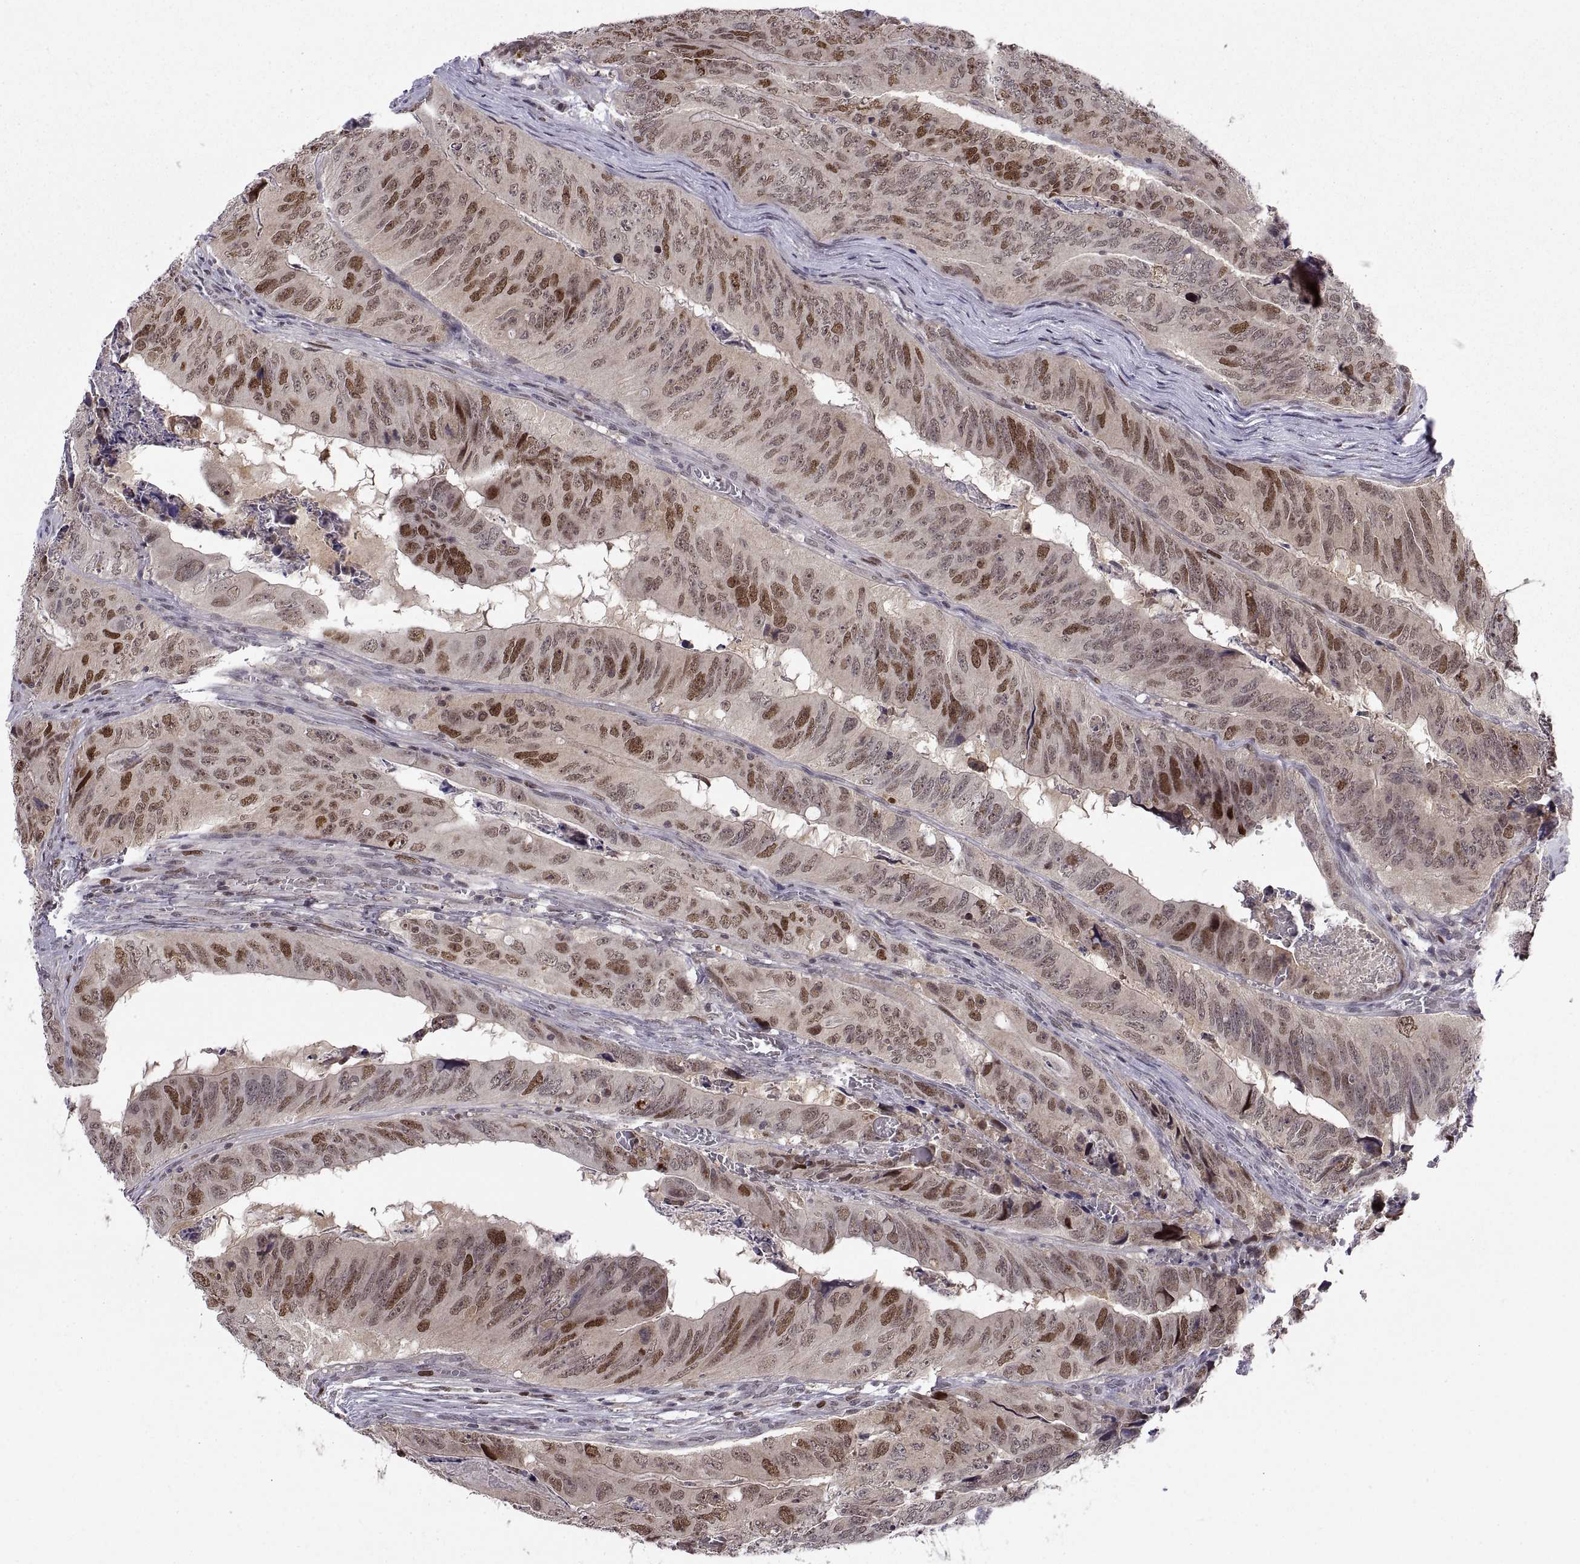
{"staining": {"intensity": "strong", "quantity": "<25%", "location": "nuclear"}, "tissue": "colorectal cancer", "cell_type": "Tumor cells", "image_type": "cancer", "snomed": [{"axis": "morphology", "description": "Adenocarcinoma, NOS"}, {"axis": "topography", "description": "Colon"}], "caption": "Brown immunohistochemical staining in human colorectal cancer (adenocarcinoma) shows strong nuclear staining in about <25% of tumor cells.", "gene": "CHFR", "patient": {"sex": "male", "age": 79}}